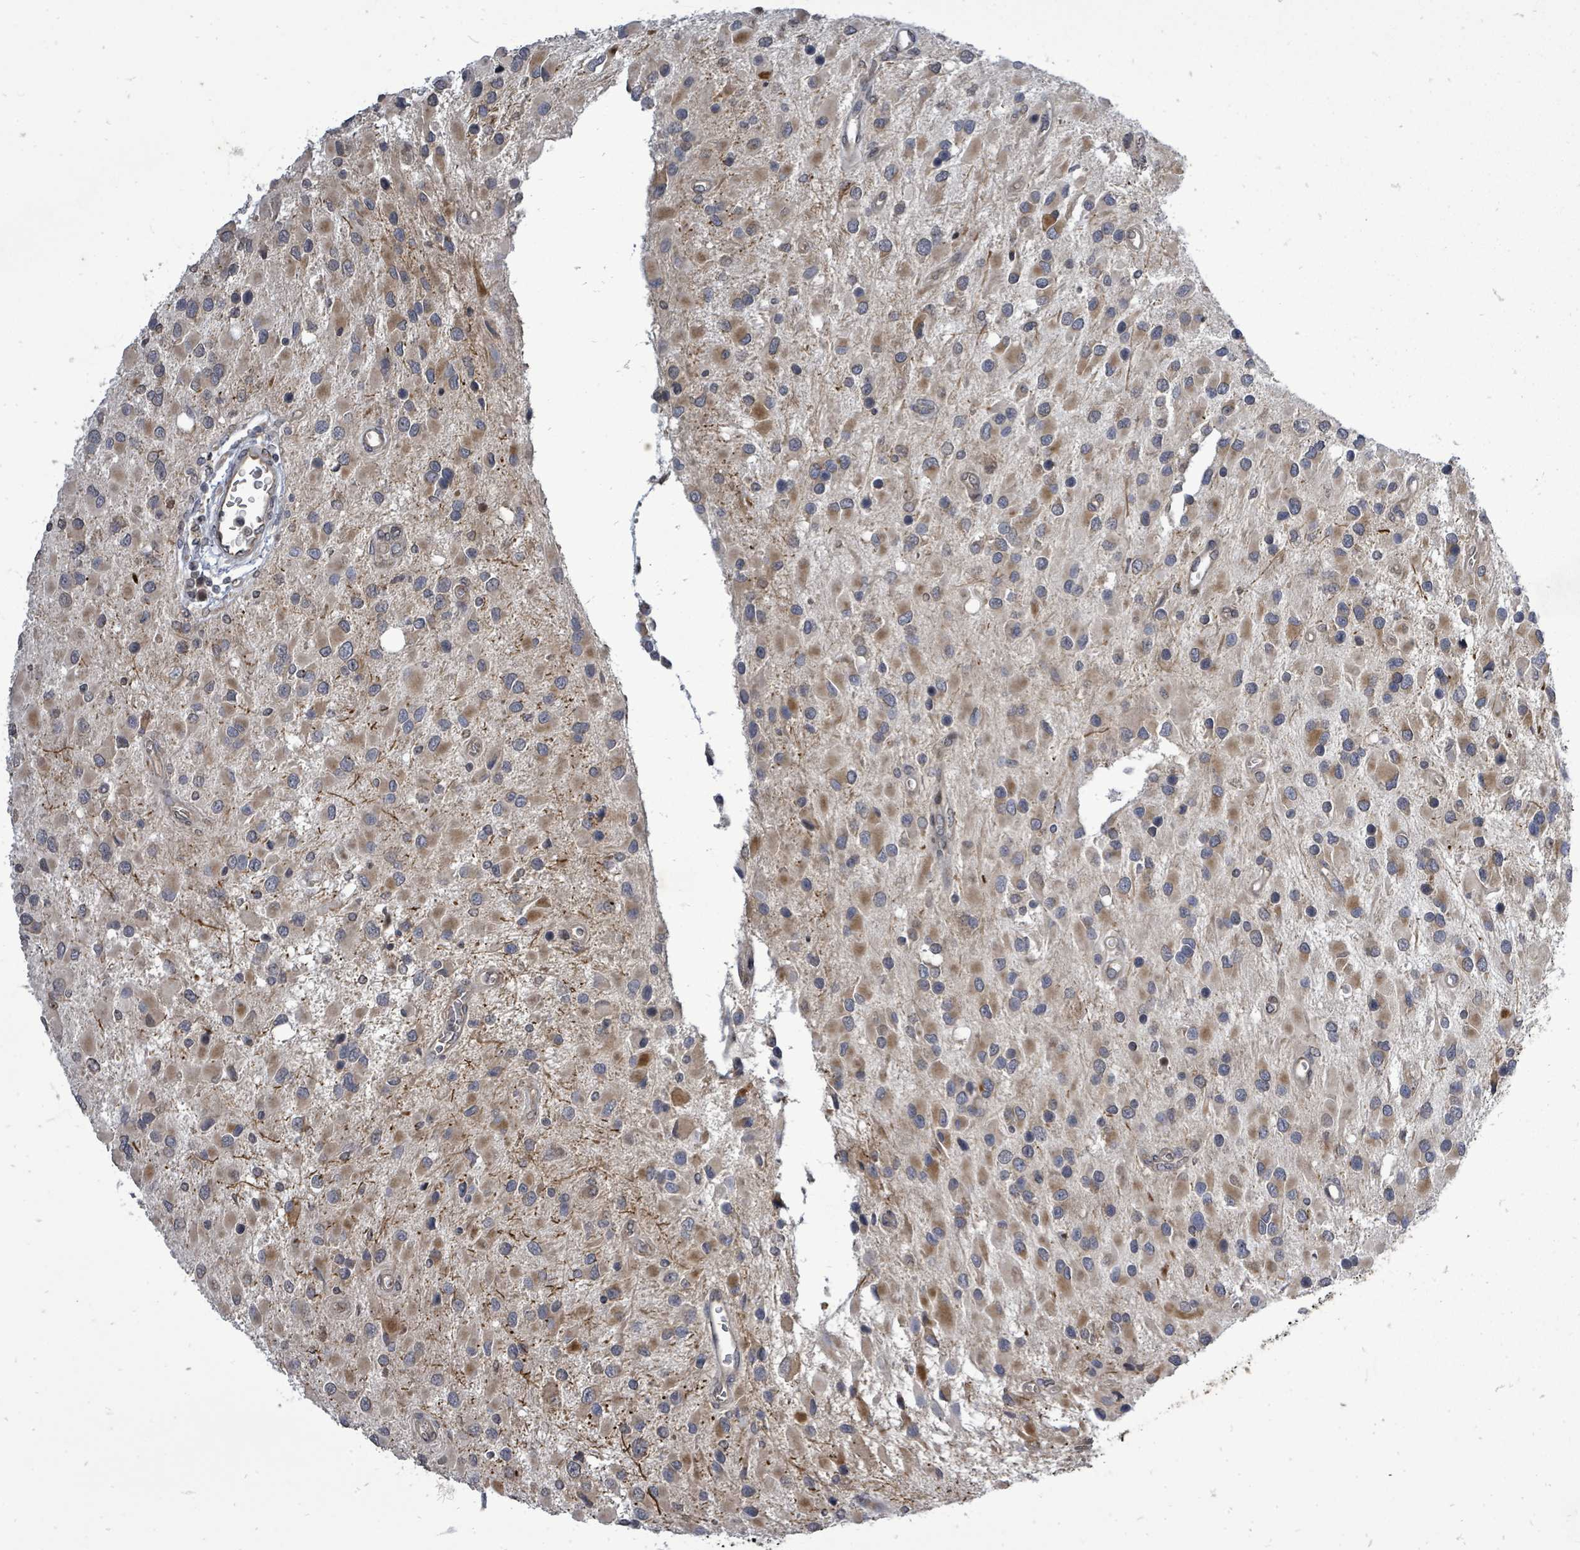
{"staining": {"intensity": "moderate", "quantity": ">75%", "location": "cytoplasmic/membranous"}, "tissue": "glioma", "cell_type": "Tumor cells", "image_type": "cancer", "snomed": [{"axis": "morphology", "description": "Glioma, malignant, High grade"}, {"axis": "topography", "description": "Brain"}], "caption": "Malignant glioma (high-grade) stained for a protein (brown) demonstrates moderate cytoplasmic/membranous positive expression in about >75% of tumor cells.", "gene": "RALGAPB", "patient": {"sex": "male", "age": 53}}